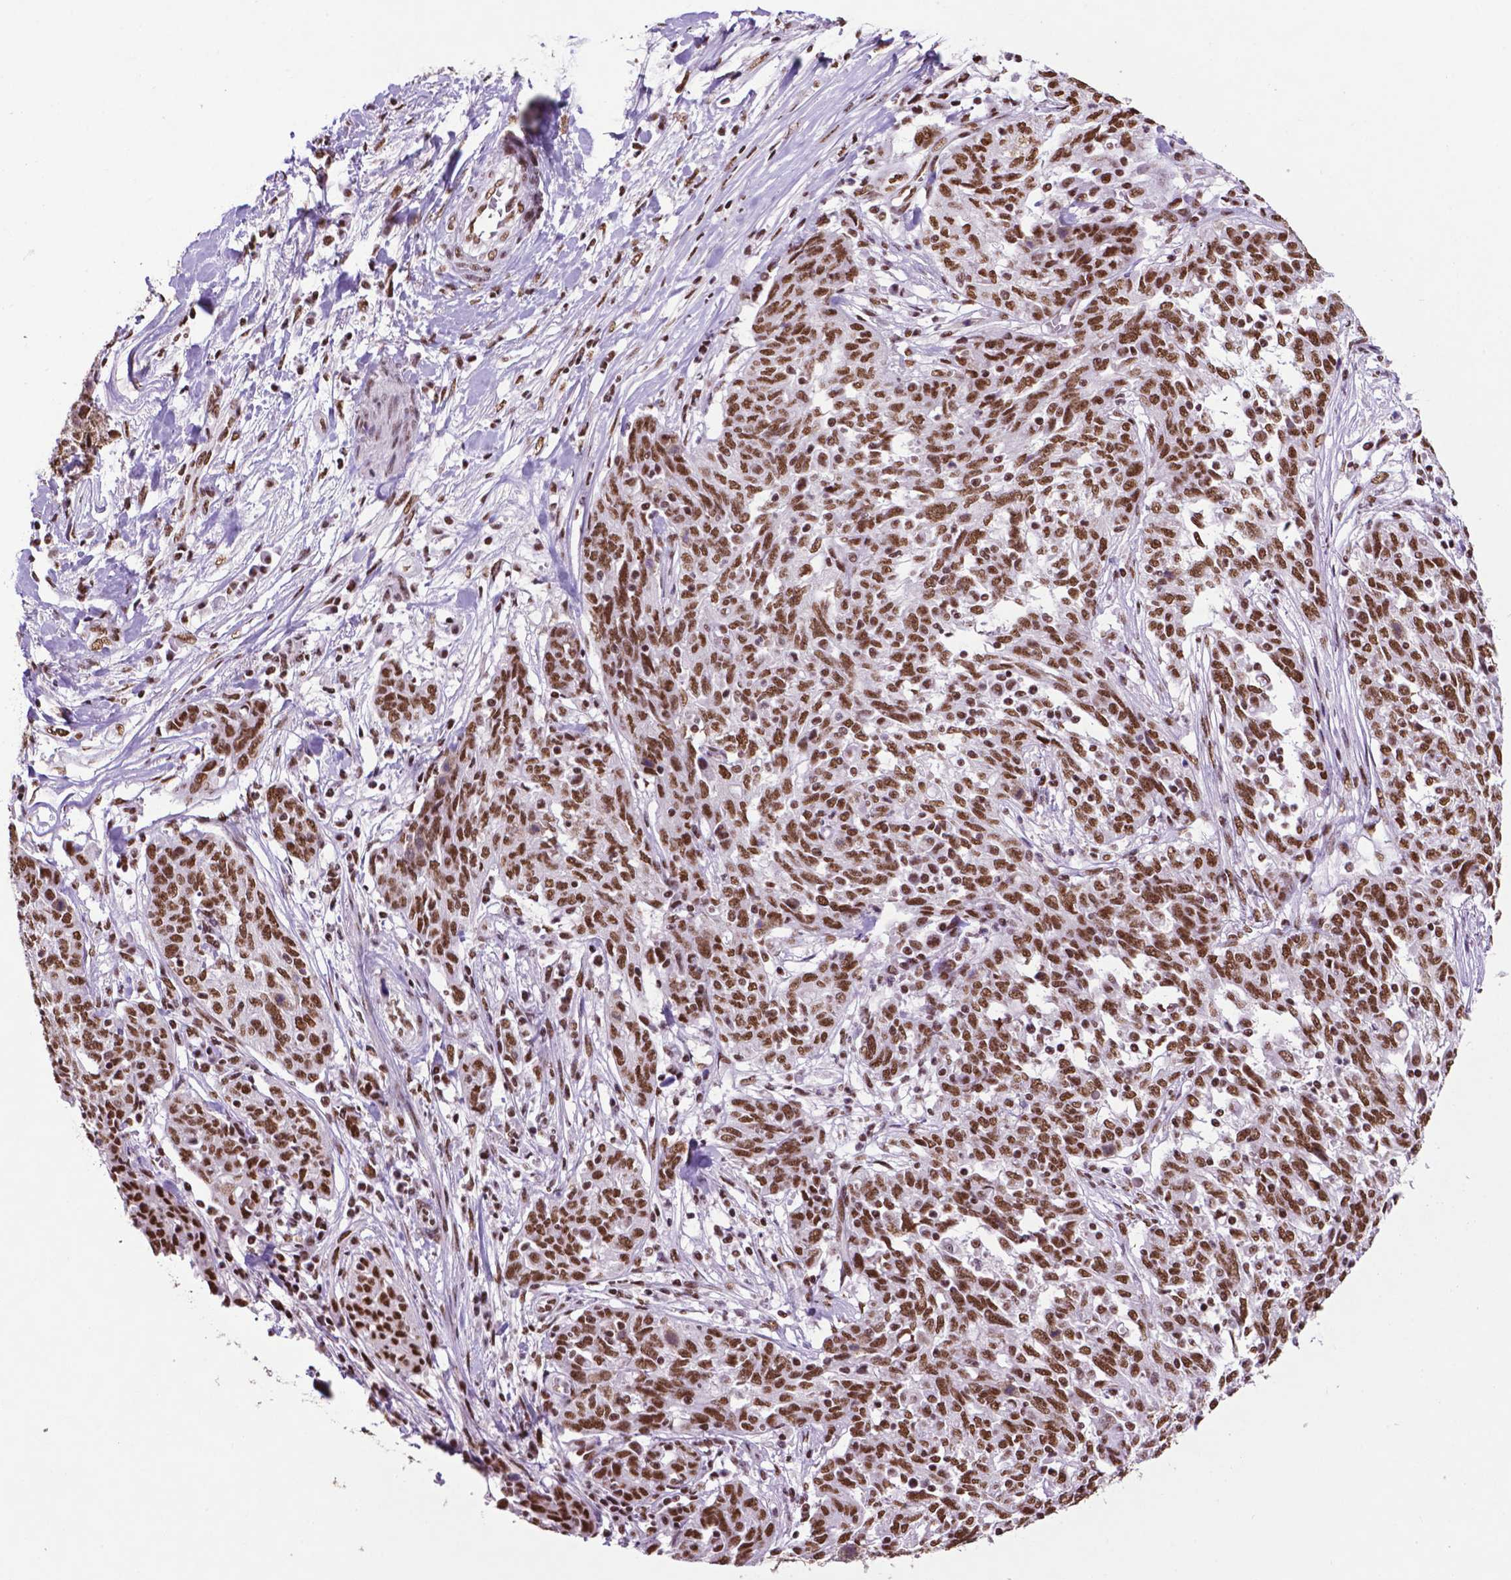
{"staining": {"intensity": "strong", "quantity": ">75%", "location": "nuclear"}, "tissue": "ovarian cancer", "cell_type": "Tumor cells", "image_type": "cancer", "snomed": [{"axis": "morphology", "description": "Cystadenocarcinoma, serous, NOS"}, {"axis": "topography", "description": "Ovary"}], "caption": "Protein staining shows strong nuclear positivity in approximately >75% of tumor cells in serous cystadenocarcinoma (ovarian). (DAB (3,3'-diaminobenzidine) = brown stain, brightfield microscopy at high magnification).", "gene": "CCAR2", "patient": {"sex": "female", "age": 67}}